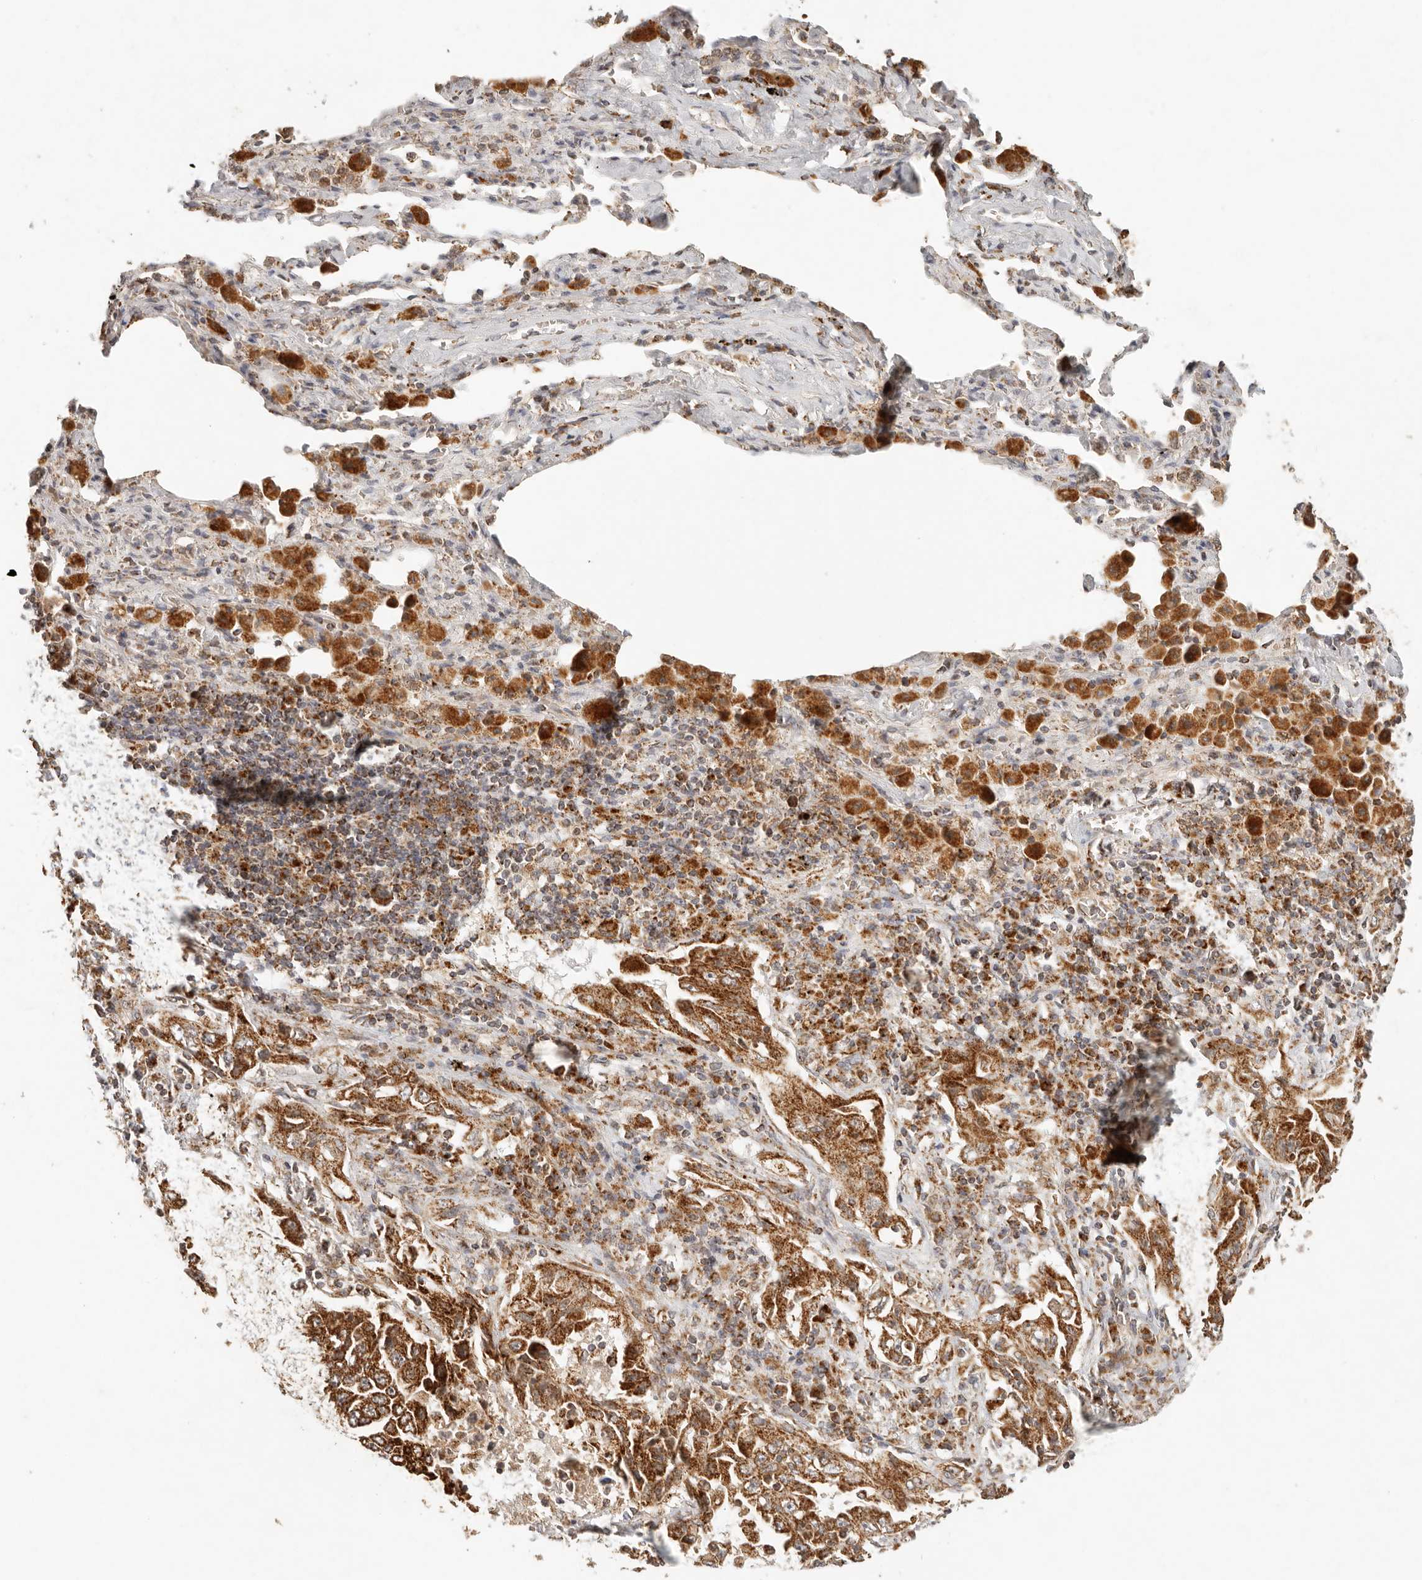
{"staining": {"intensity": "strong", "quantity": ">75%", "location": "cytoplasmic/membranous"}, "tissue": "lung cancer", "cell_type": "Tumor cells", "image_type": "cancer", "snomed": [{"axis": "morphology", "description": "Adenocarcinoma, NOS"}, {"axis": "topography", "description": "Lung"}], "caption": "Protein analysis of lung cancer tissue exhibits strong cytoplasmic/membranous staining in approximately >75% of tumor cells. (Brightfield microscopy of DAB IHC at high magnification).", "gene": "MRPL55", "patient": {"sex": "female", "age": 51}}